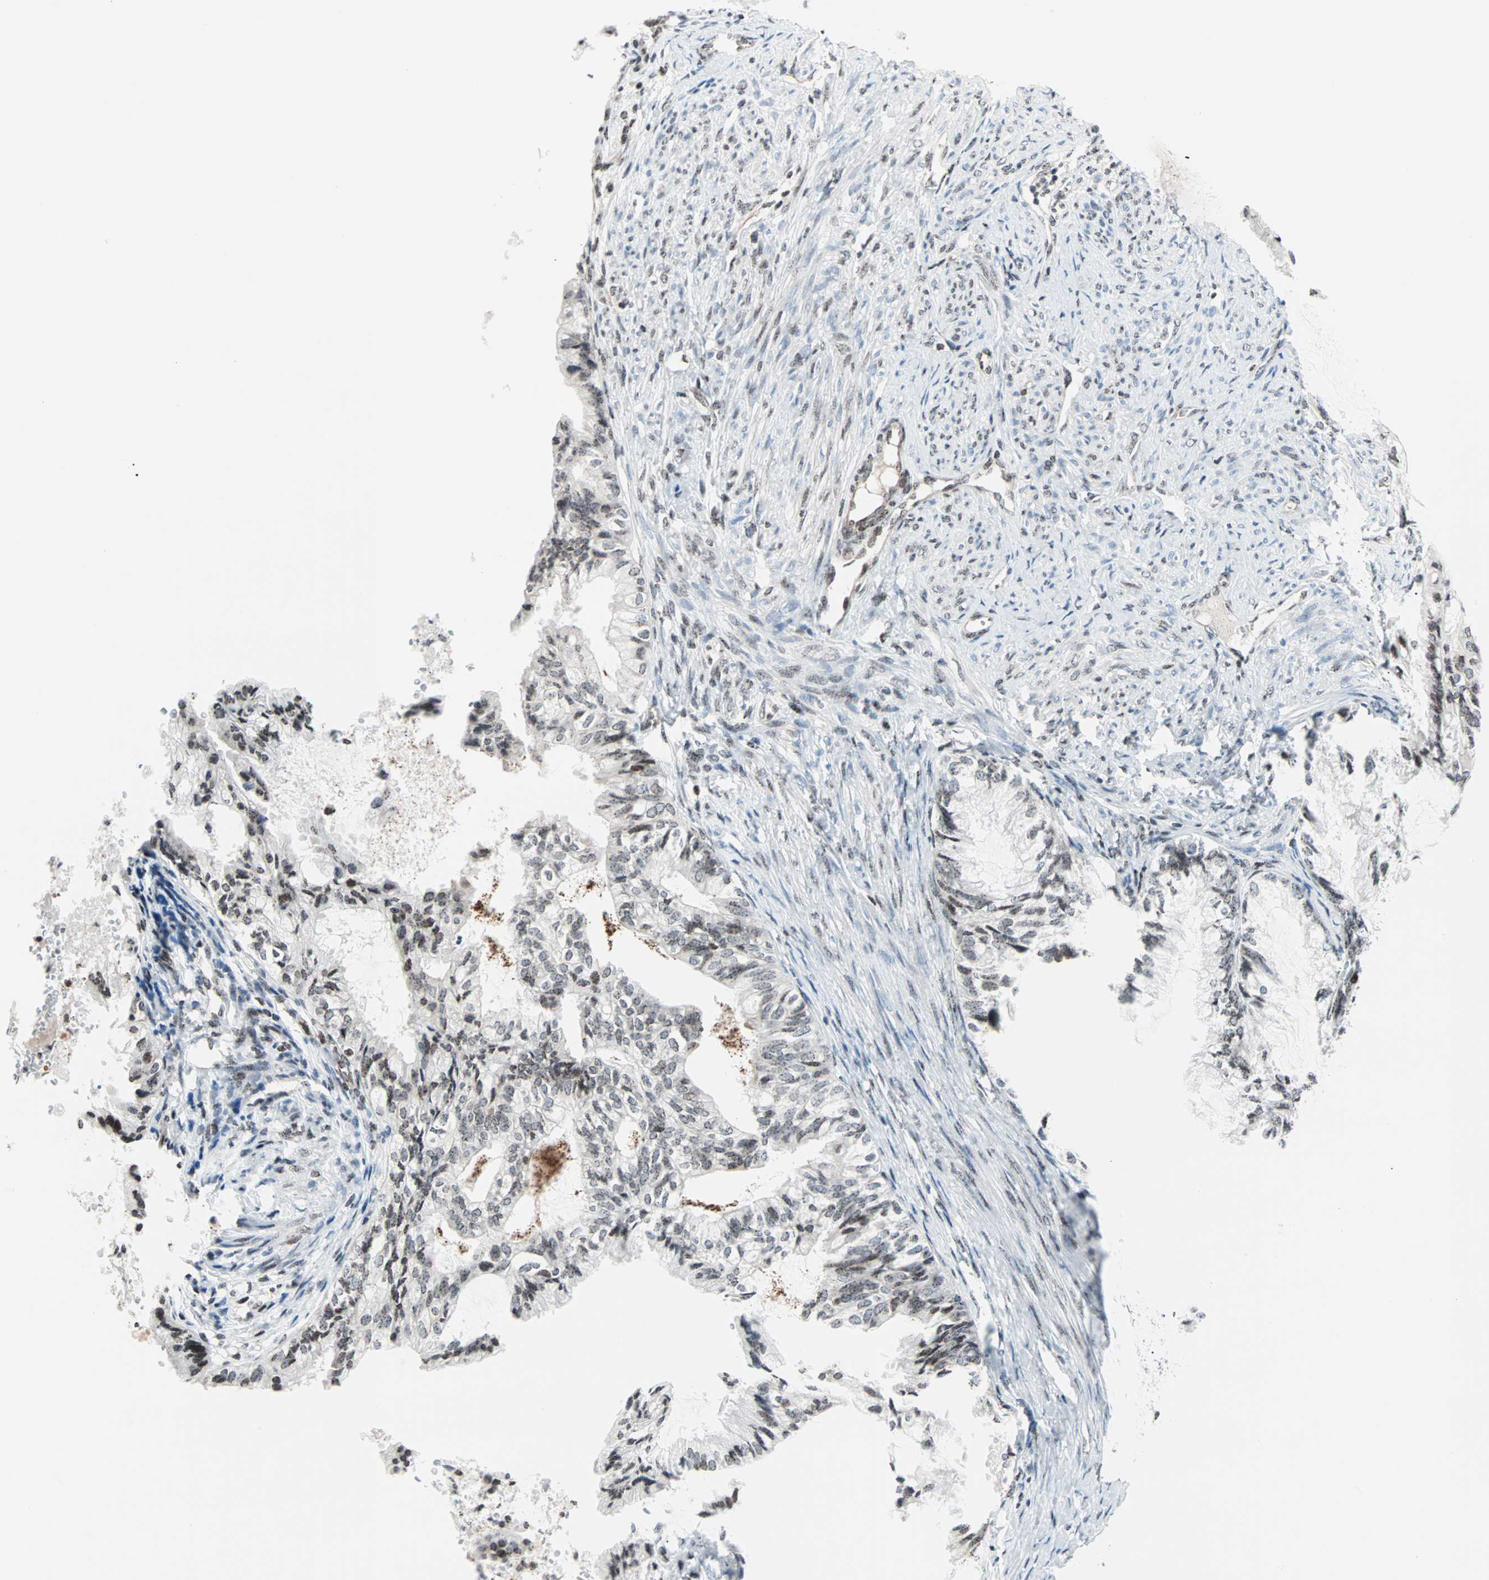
{"staining": {"intensity": "weak", "quantity": "25%-75%", "location": "nuclear"}, "tissue": "cervical cancer", "cell_type": "Tumor cells", "image_type": "cancer", "snomed": [{"axis": "morphology", "description": "Normal tissue, NOS"}, {"axis": "morphology", "description": "Adenocarcinoma, NOS"}, {"axis": "topography", "description": "Cervix"}, {"axis": "topography", "description": "Endometrium"}], "caption": "Human cervical adenocarcinoma stained with a protein marker shows weak staining in tumor cells.", "gene": "CENPA", "patient": {"sex": "female", "age": 86}}